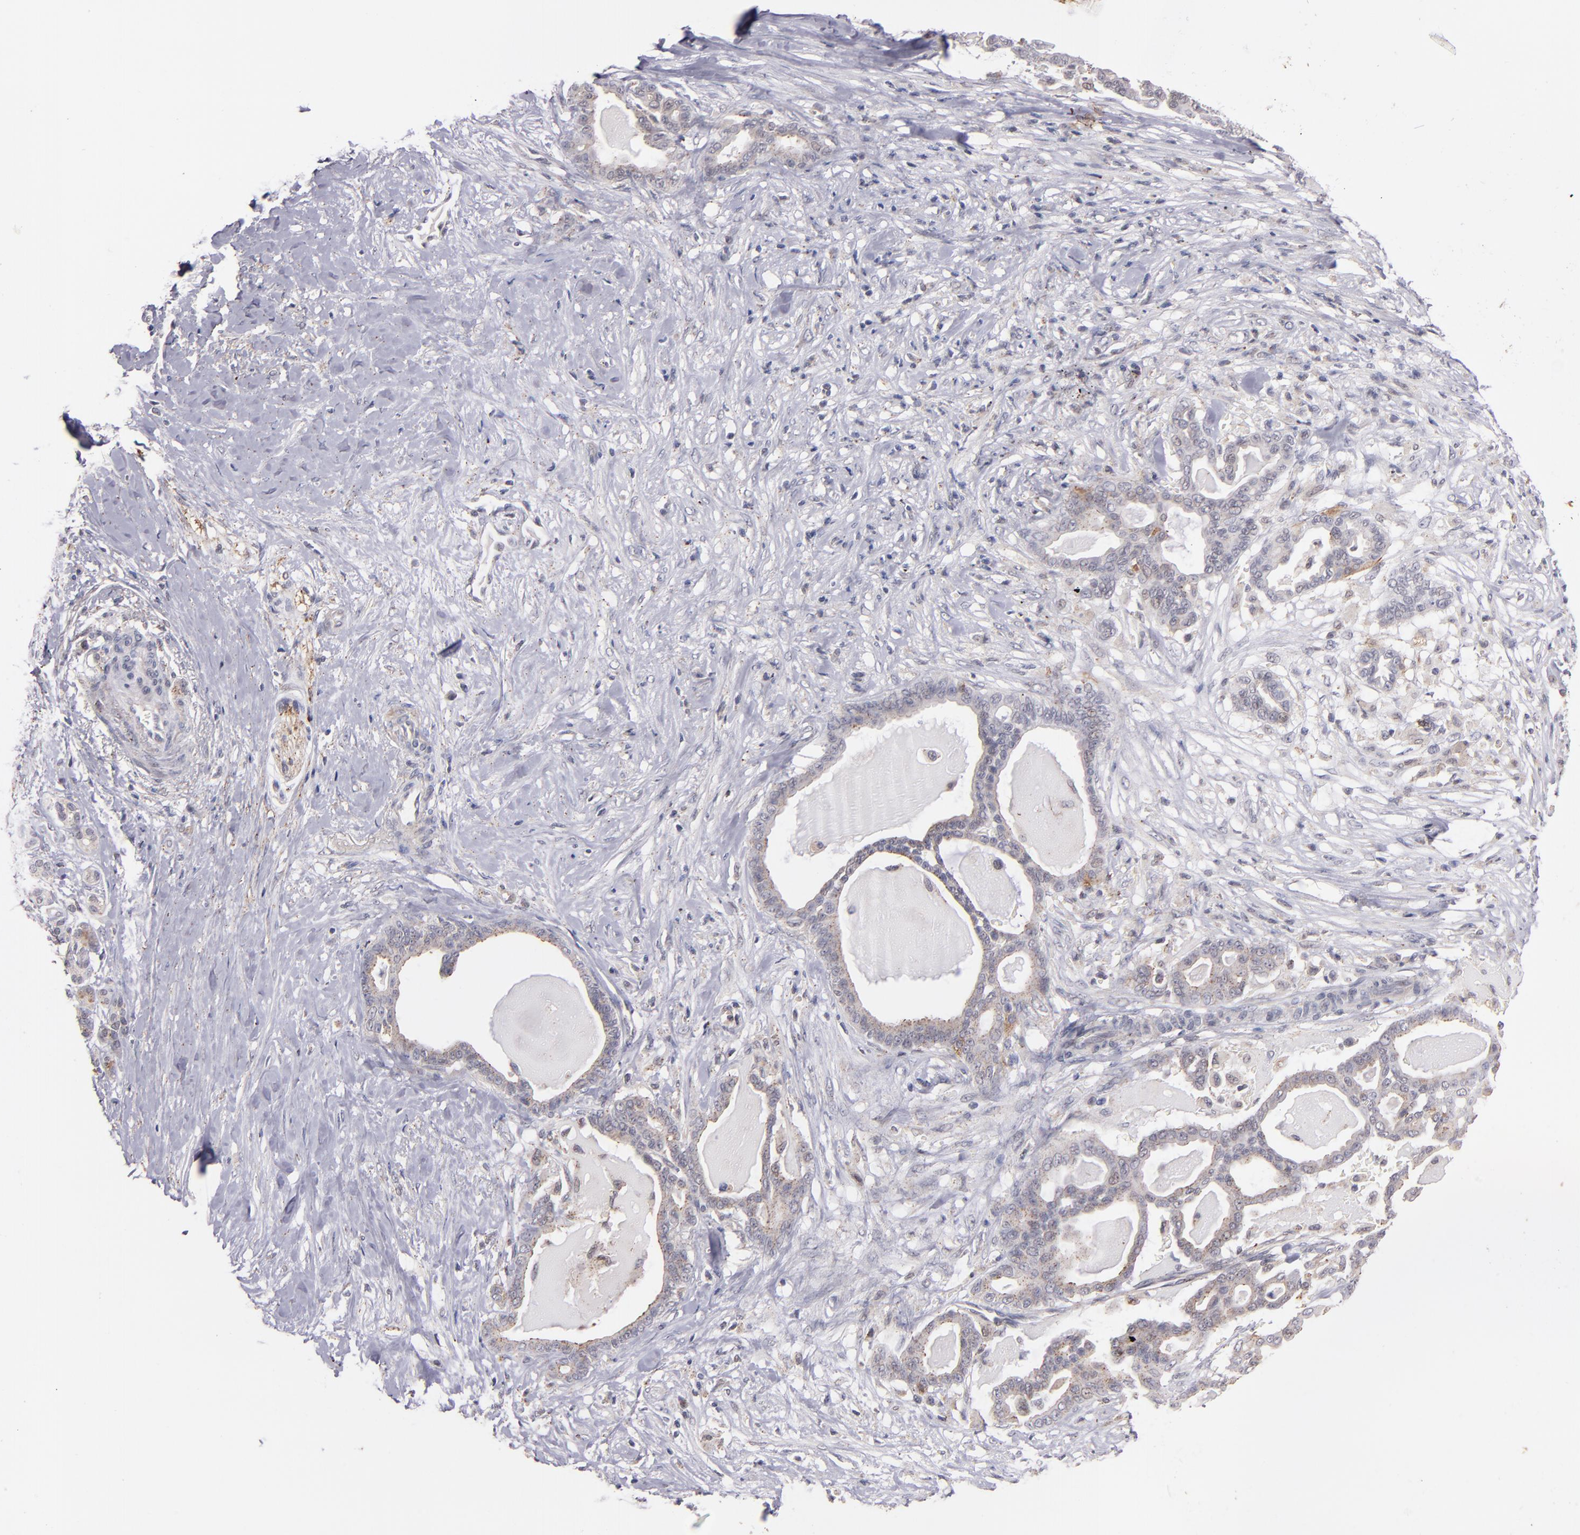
{"staining": {"intensity": "weak", "quantity": "25%-75%", "location": "cytoplasmic/membranous"}, "tissue": "pancreatic cancer", "cell_type": "Tumor cells", "image_type": "cancer", "snomed": [{"axis": "morphology", "description": "Adenocarcinoma, NOS"}, {"axis": "topography", "description": "Pancreas"}], "caption": "Immunohistochemical staining of human pancreatic adenocarcinoma demonstrates low levels of weak cytoplasmic/membranous staining in approximately 25%-75% of tumor cells. (DAB (3,3'-diaminobenzidine) = brown stain, brightfield microscopy at high magnification).", "gene": "SYP", "patient": {"sex": "male", "age": 63}}